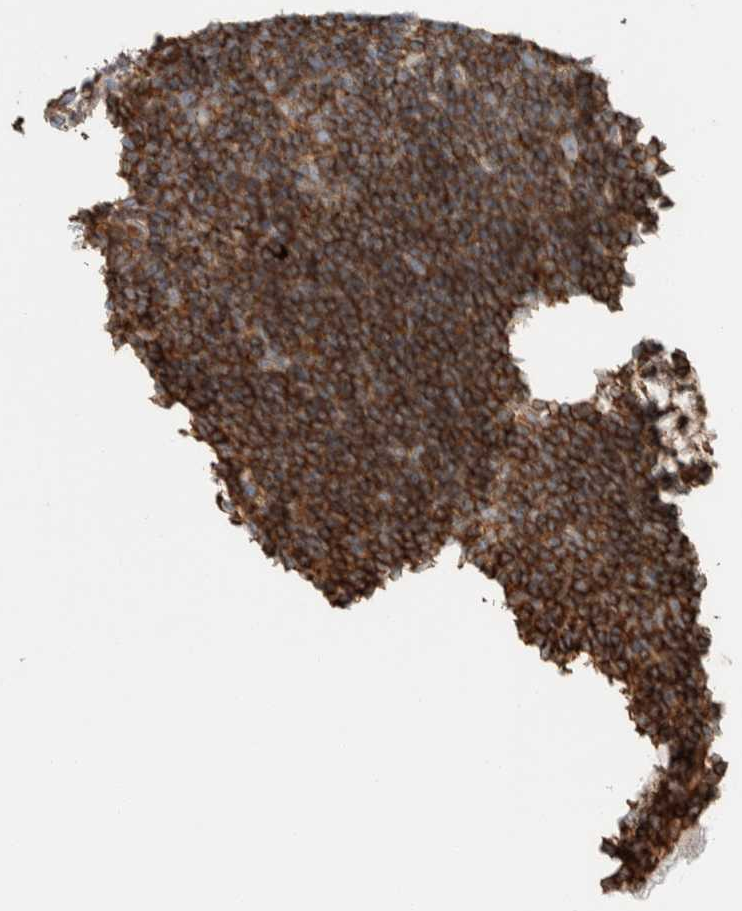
{"staining": {"intensity": "moderate", "quantity": "<25%", "location": "cytoplasmic/membranous"}, "tissue": "appendix", "cell_type": "Glandular cells", "image_type": "normal", "snomed": [{"axis": "morphology", "description": "Normal tissue, NOS"}, {"axis": "topography", "description": "Appendix"}], "caption": "Brown immunohistochemical staining in normal human appendix demonstrates moderate cytoplasmic/membranous positivity in about <25% of glandular cells.", "gene": "CTBP2", "patient": {"sex": "male", "age": 1}}